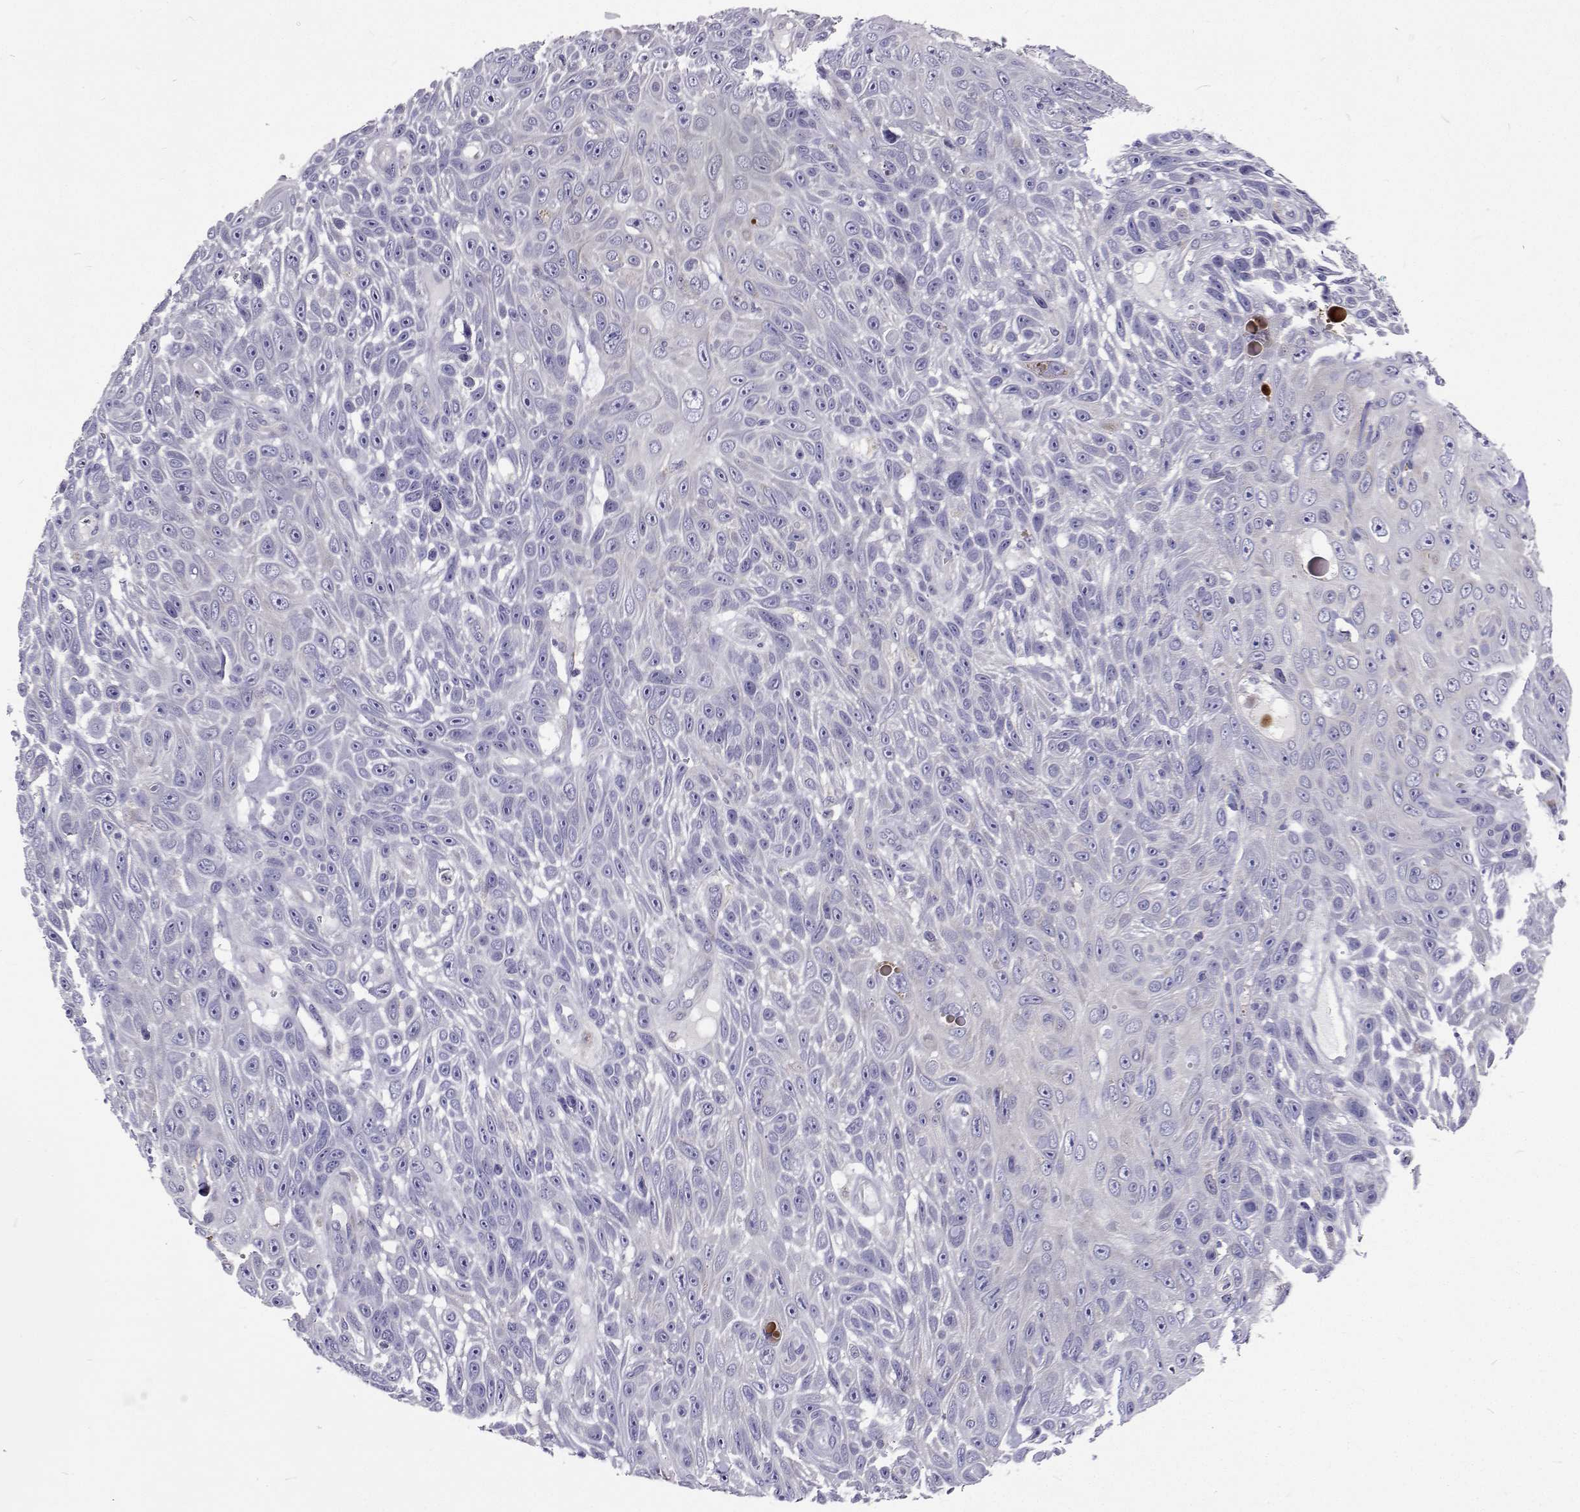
{"staining": {"intensity": "negative", "quantity": "none", "location": "none"}, "tissue": "skin cancer", "cell_type": "Tumor cells", "image_type": "cancer", "snomed": [{"axis": "morphology", "description": "Squamous cell carcinoma, NOS"}, {"axis": "topography", "description": "Skin"}], "caption": "IHC of skin squamous cell carcinoma shows no expression in tumor cells. Brightfield microscopy of IHC stained with DAB (brown) and hematoxylin (blue), captured at high magnification.", "gene": "LHFPL7", "patient": {"sex": "male", "age": 82}}